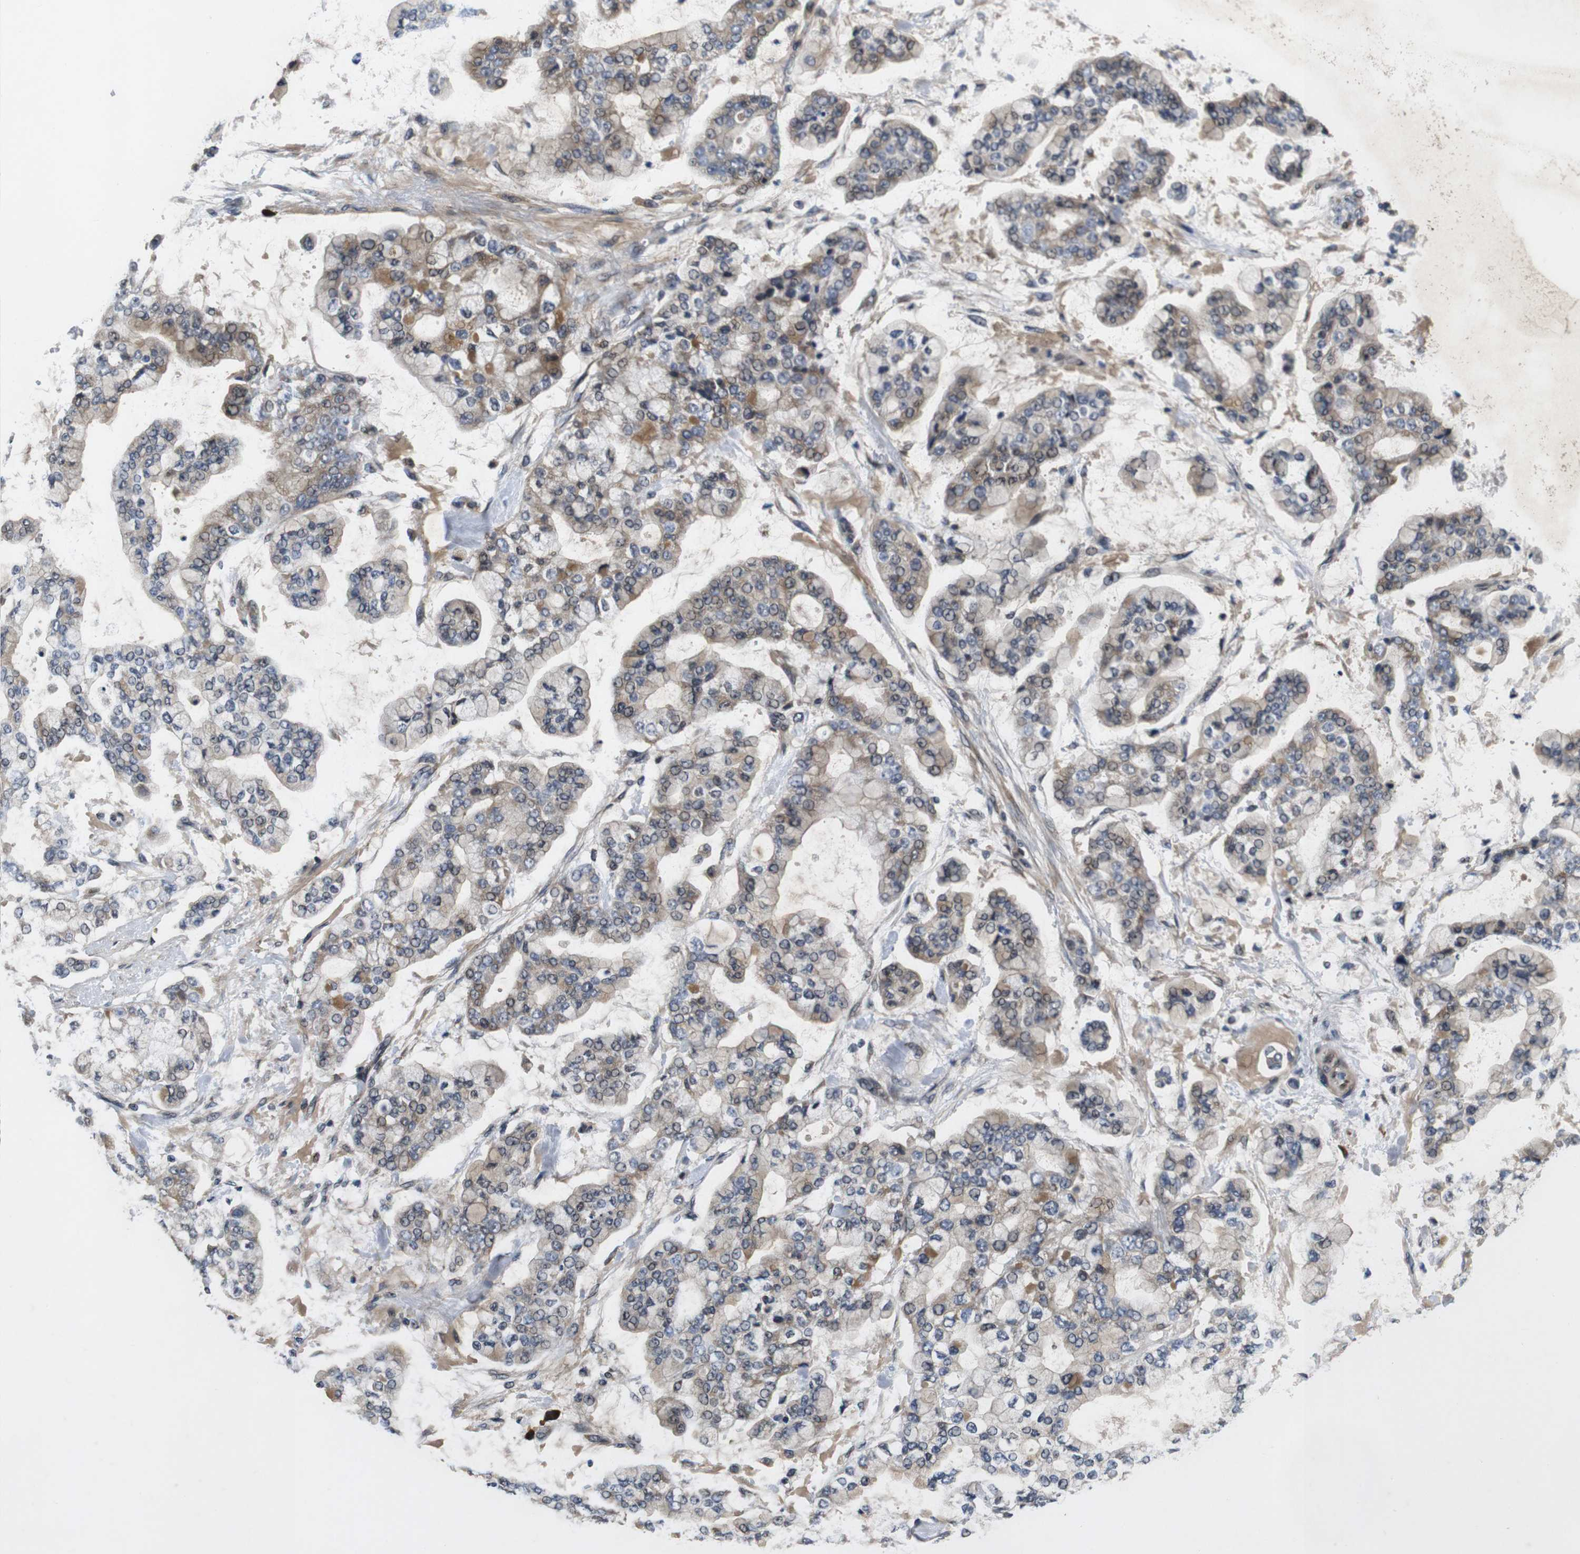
{"staining": {"intensity": "weak", "quantity": ">75%", "location": "cytoplasmic/membranous"}, "tissue": "stomach cancer", "cell_type": "Tumor cells", "image_type": "cancer", "snomed": [{"axis": "morphology", "description": "Normal tissue, NOS"}, {"axis": "morphology", "description": "Adenocarcinoma, NOS"}, {"axis": "topography", "description": "Stomach, upper"}, {"axis": "topography", "description": "Stomach"}], "caption": "The immunohistochemical stain labels weak cytoplasmic/membranous positivity in tumor cells of stomach adenocarcinoma tissue.", "gene": "ZBTB46", "patient": {"sex": "male", "age": 76}}